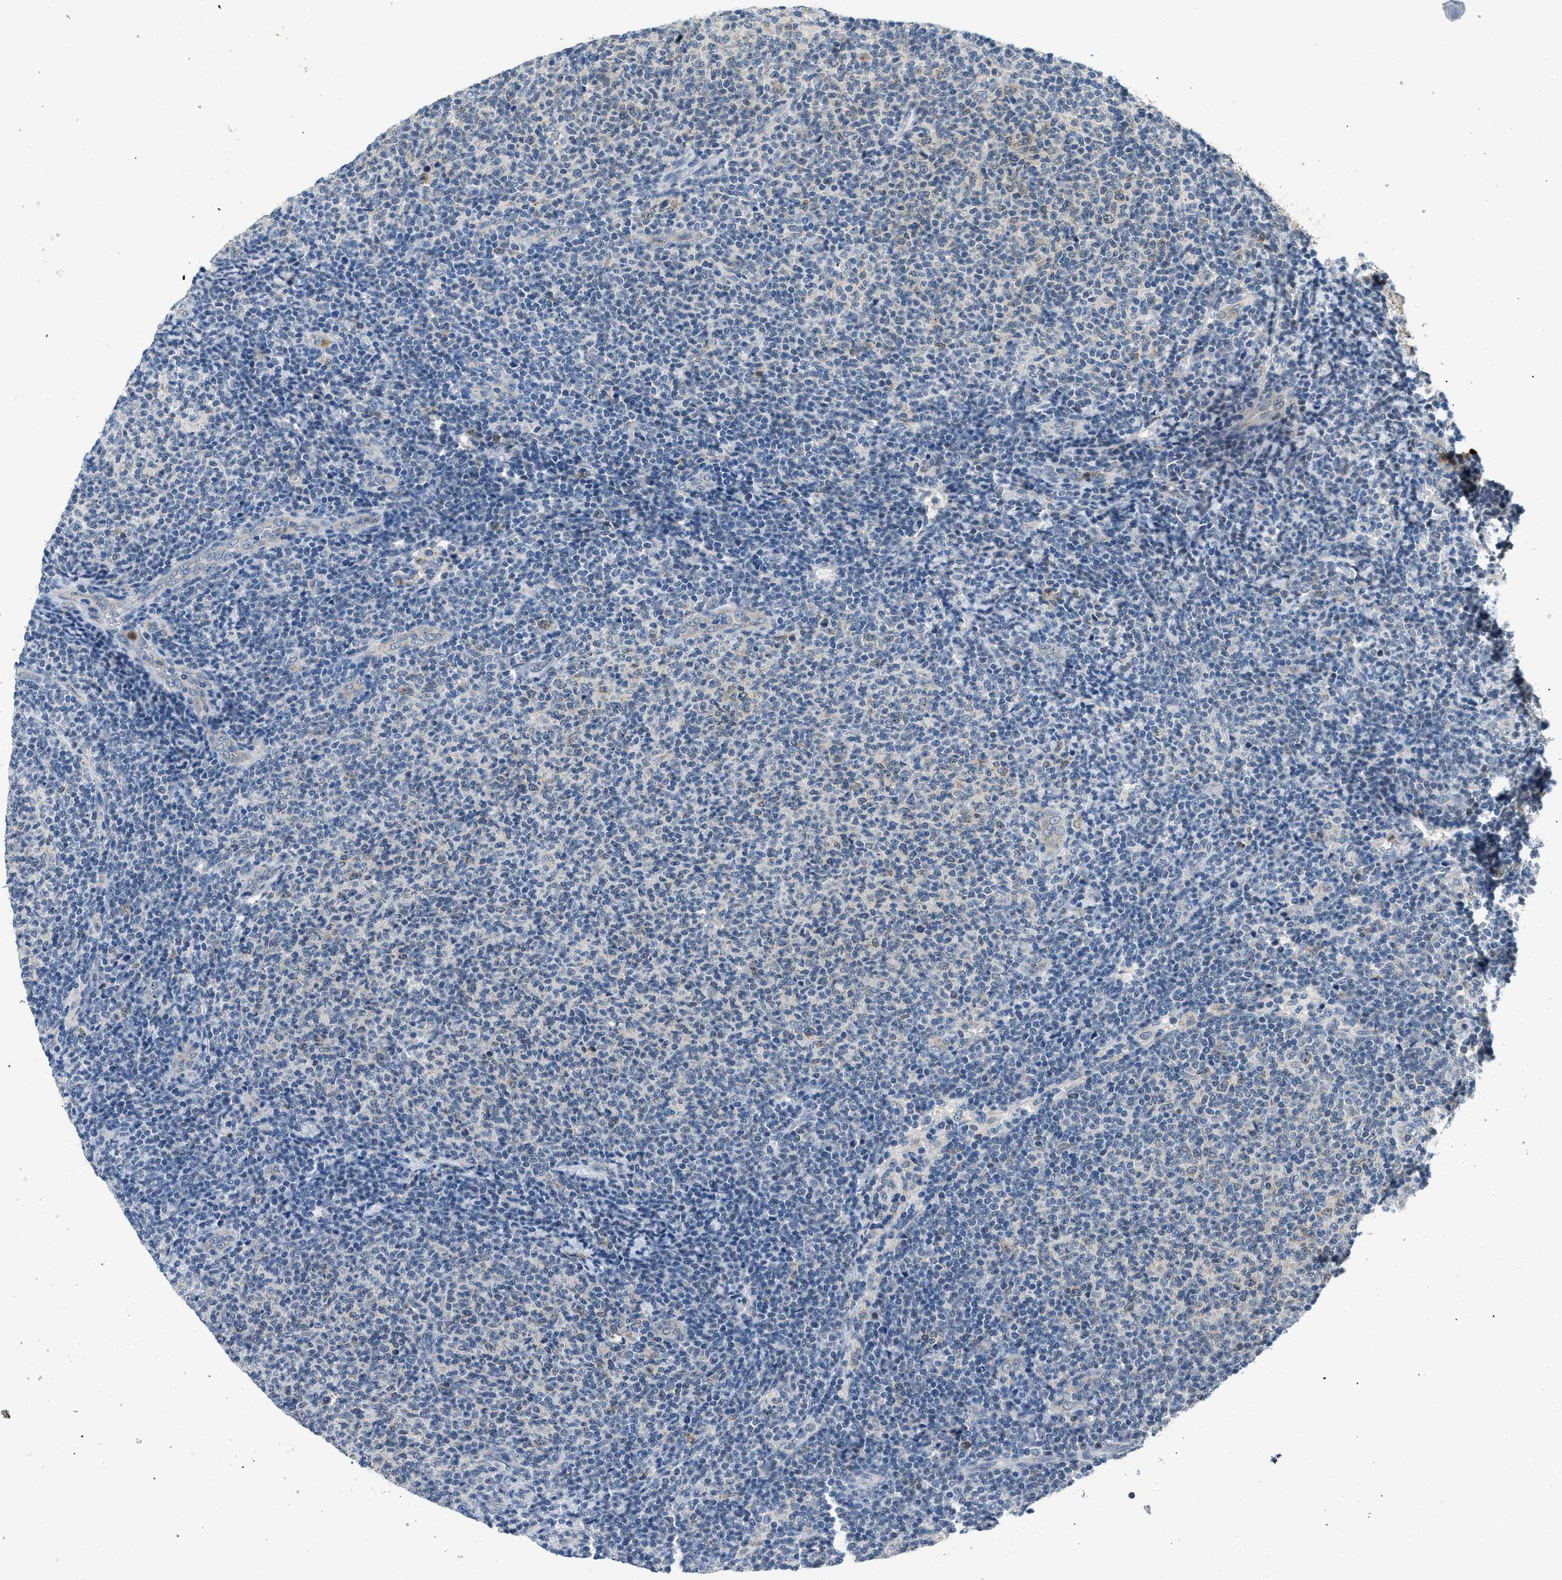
{"staining": {"intensity": "negative", "quantity": "none", "location": "none"}, "tissue": "lymphoma", "cell_type": "Tumor cells", "image_type": "cancer", "snomed": [{"axis": "morphology", "description": "Malignant lymphoma, non-Hodgkin's type, Low grade"}, {"axis": "topography", "description": "Lymph node"}], "caption": "The histopathology image shows no staining of tumor cells in lymphoma. The staining was performed using DAB (3,3'-diaminobenzidine) to visualize the protein expression in brown, while the nuclei were stained in blue with hematoxylin (Magnification: 20x).", "gene": "TOMM34", "patient": {"sex": "male", "age": 66}}